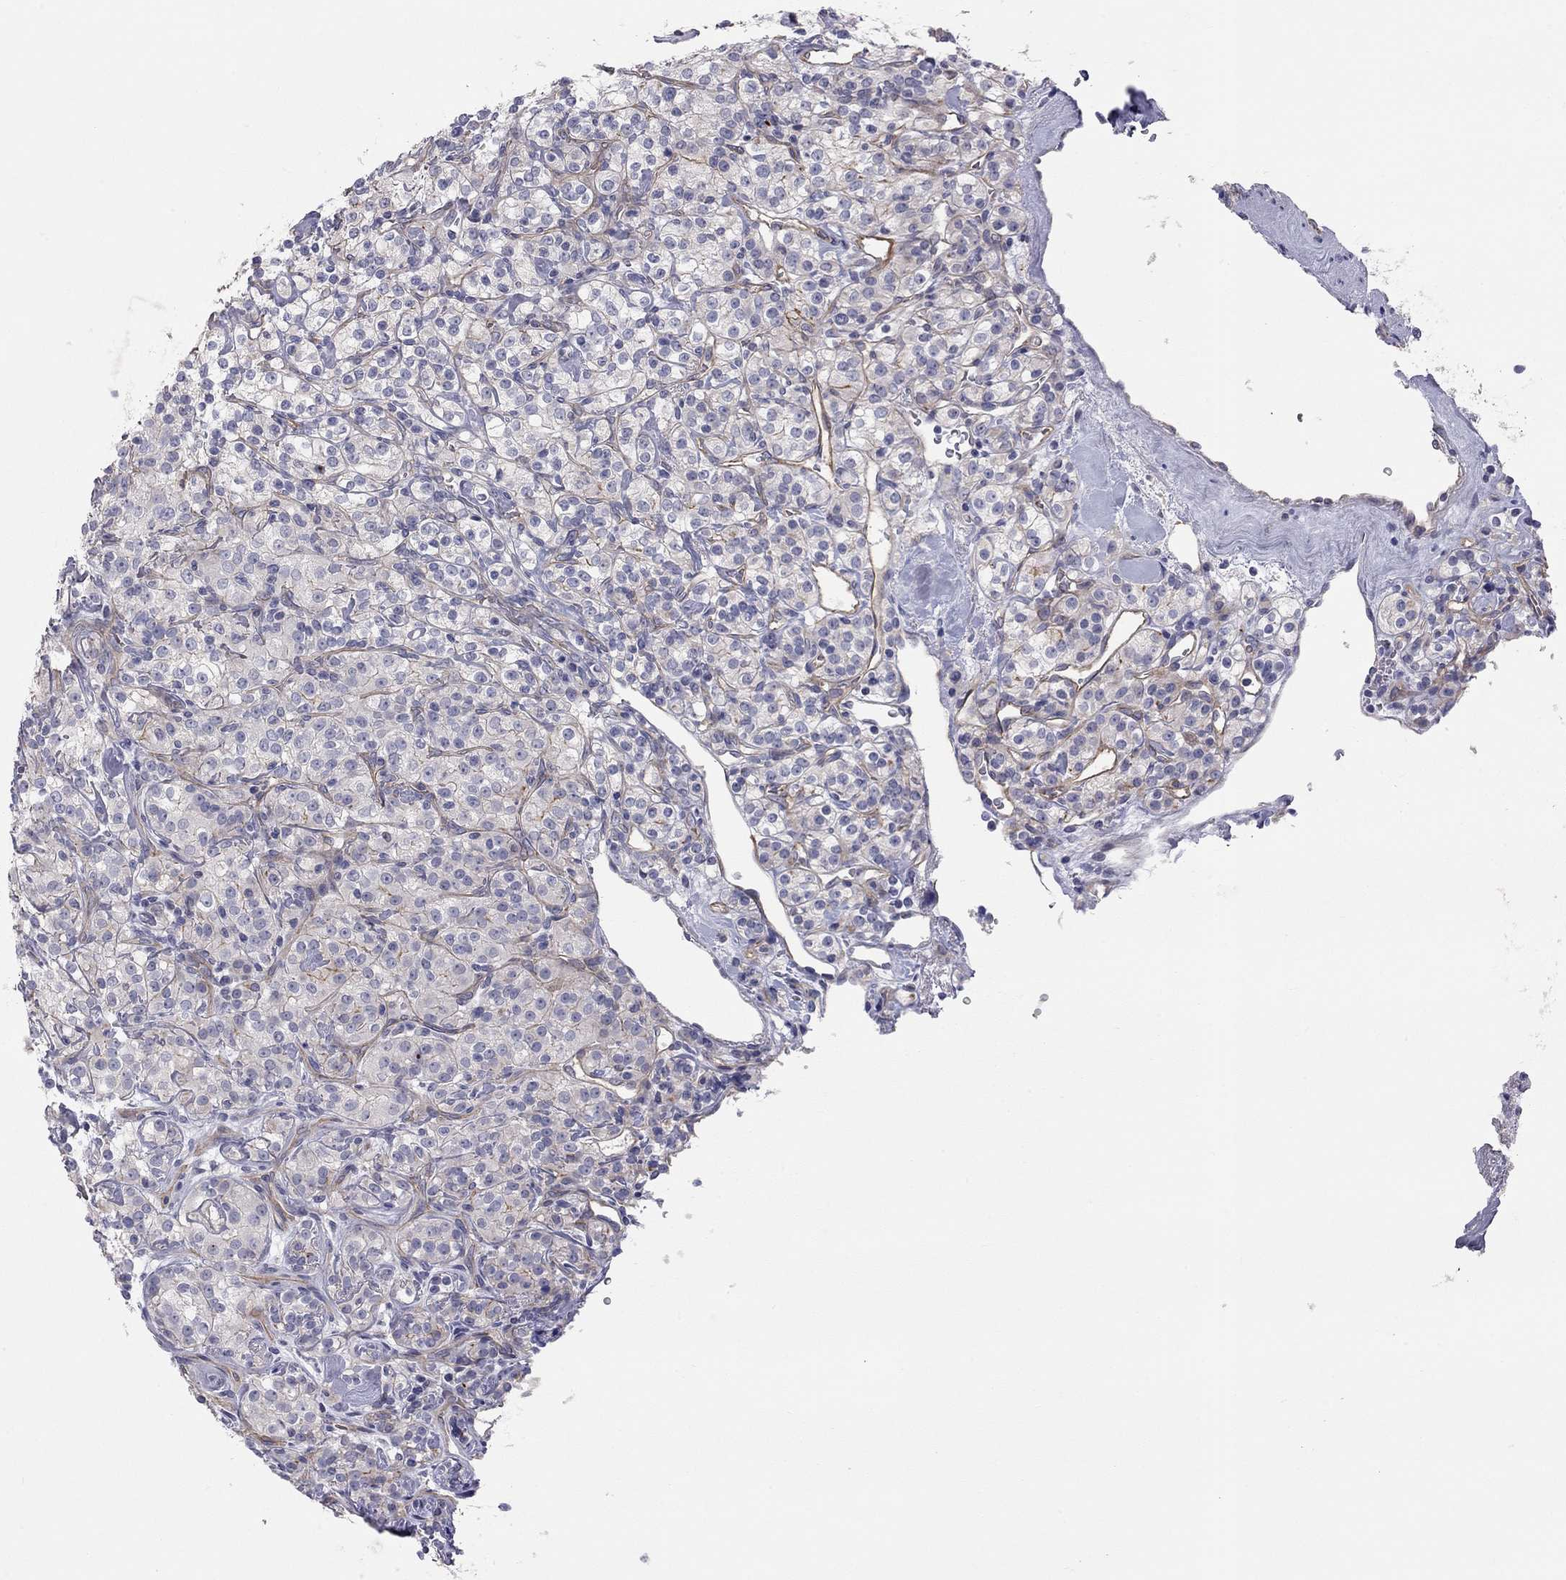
{"staining": {"intensity": "negative", "quantity": "none", "location": "none"}, "tissue": "renal cancer", "cell_type": "Tumor cells", "image_type": "cancer", "snomed": [{"axis": "morphology", "description": "Adenocarcinoma, NOS"}, {"axis": "topography", "description": "Kidney"}], "caption": "High magnification brightfield microscopy of renal cancer stained with DAB (brown) and counterstained with hematoxylin (blue): tumor cells show no significant expression.", "gene": "GPRC5B", "patient": {"sex": "male", "age": 77}}